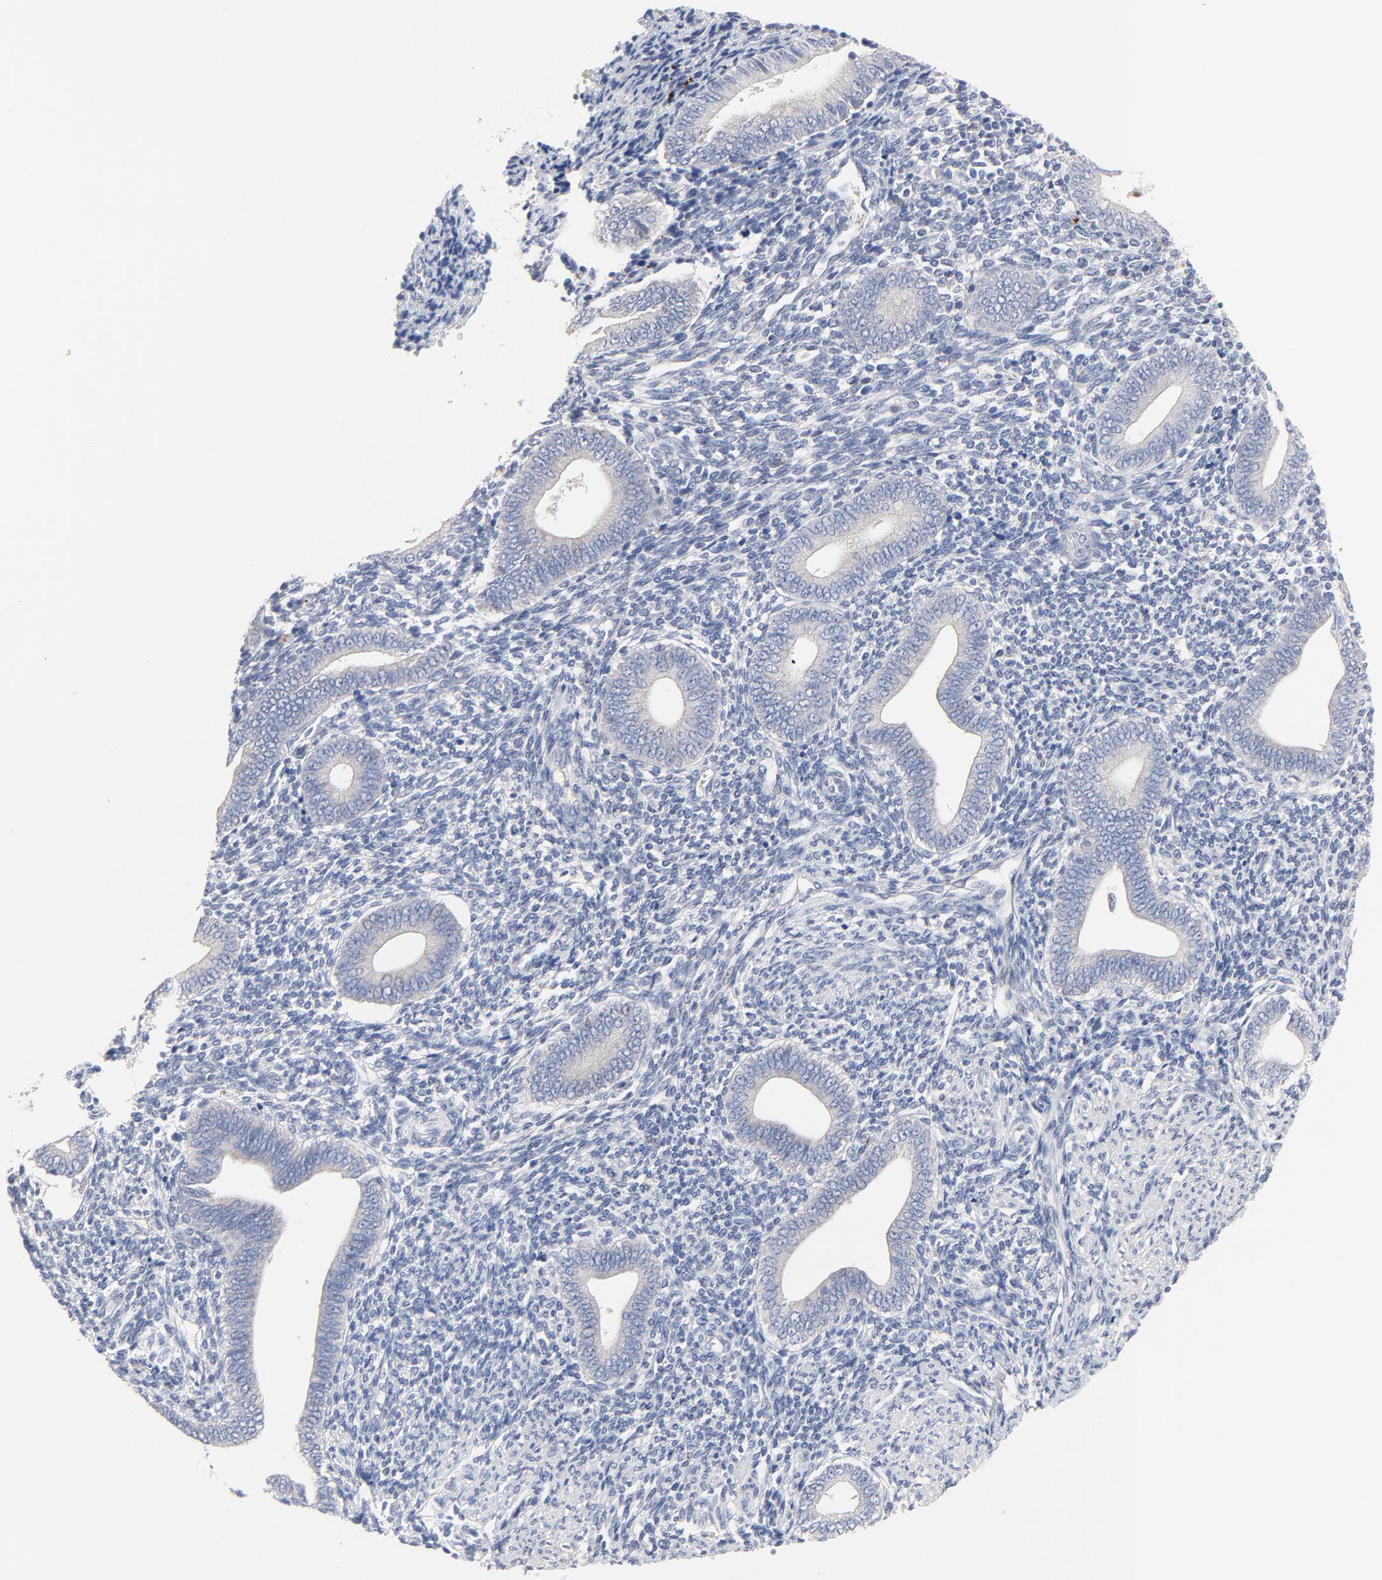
{"staining": {"intensity": "negative", "quantity": "none", "location": "none"}, "tissue": "endometrium", "cell_type": "Cells in endometrial stroma", "image_type": "normal", "snomed": [{"axis": "morphology", "description": "Normal tissue, NOS"}, {"axis": "topography", "description": "Uterus"}, {"axis": "topography", "description": "Endometrium"}], "caption": "This micrograph is of benign endometrium stained with immunohistochemistry to label a protein in brown with the nuclei are counter-stained blue. There is no expression in cells in endometrial stroma. The staining was performed using DAB (3,3'-diaminobenzidine) to visualize the protein expression in brown, while the nuclei were stained in blue with hematoxylin (Magnification: 20x).", "gene": "DHRSX", "patient": {"sex": "female", "age": 33}}